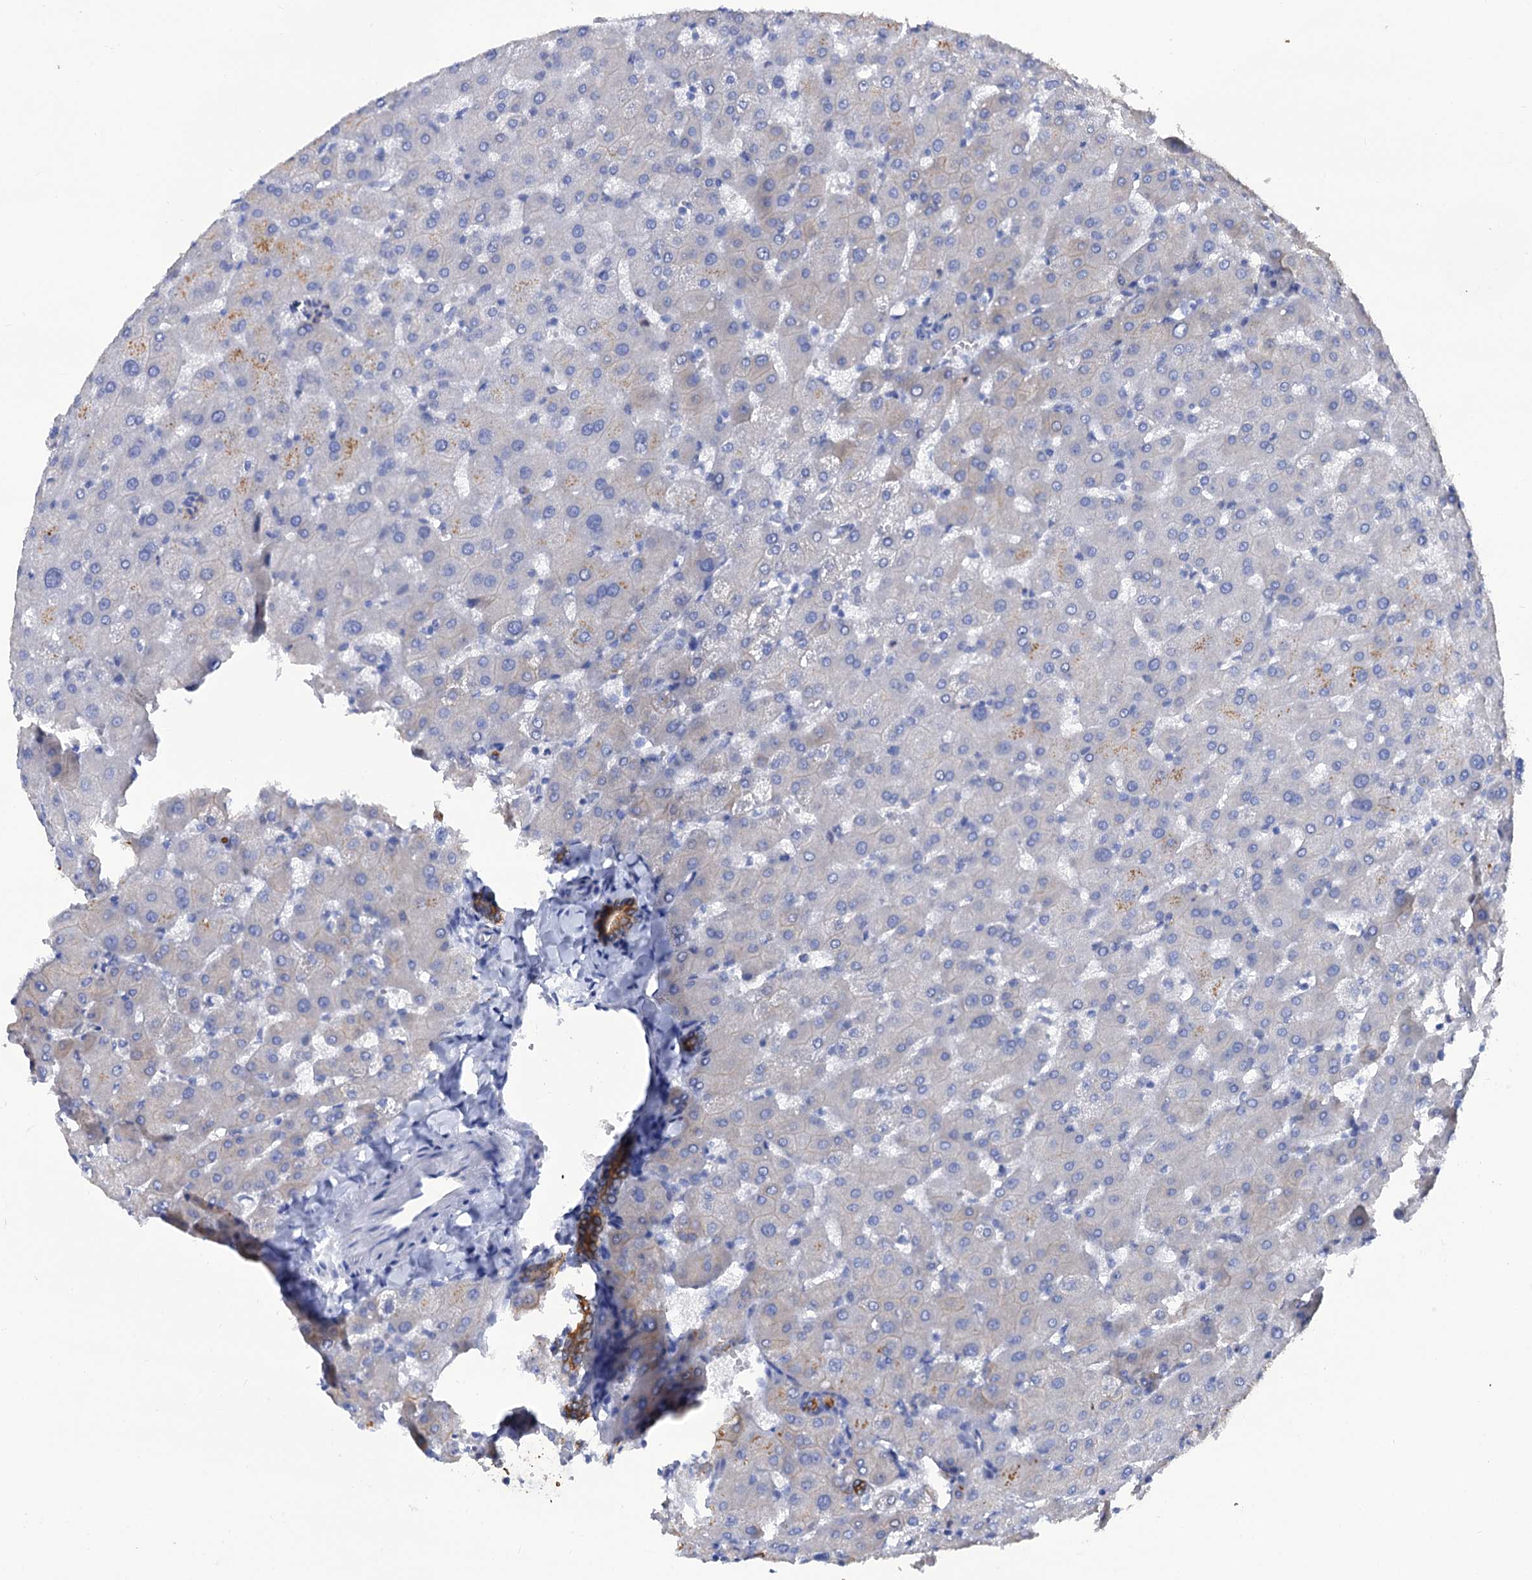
{"staining": {"intensity": "strong", "quantity": ">75%", "location": "cytoplasmic/membranous"}, "tissue": "liver", "cell_type": "Cholangiocytes", "image_type": "normal", "snomed": [{"axis": "morphology", "description": "Normal tissue, NOS"}, {"axis": "topography", "description": "Liver"}], "caption": "A photomicrograph of liver stained for a protein reveals strong cytoplasmic/membranous brown staining in cholangiocytes.", "gene": "RAB3IP", "patient": {"sex": "female", "age": 63}}